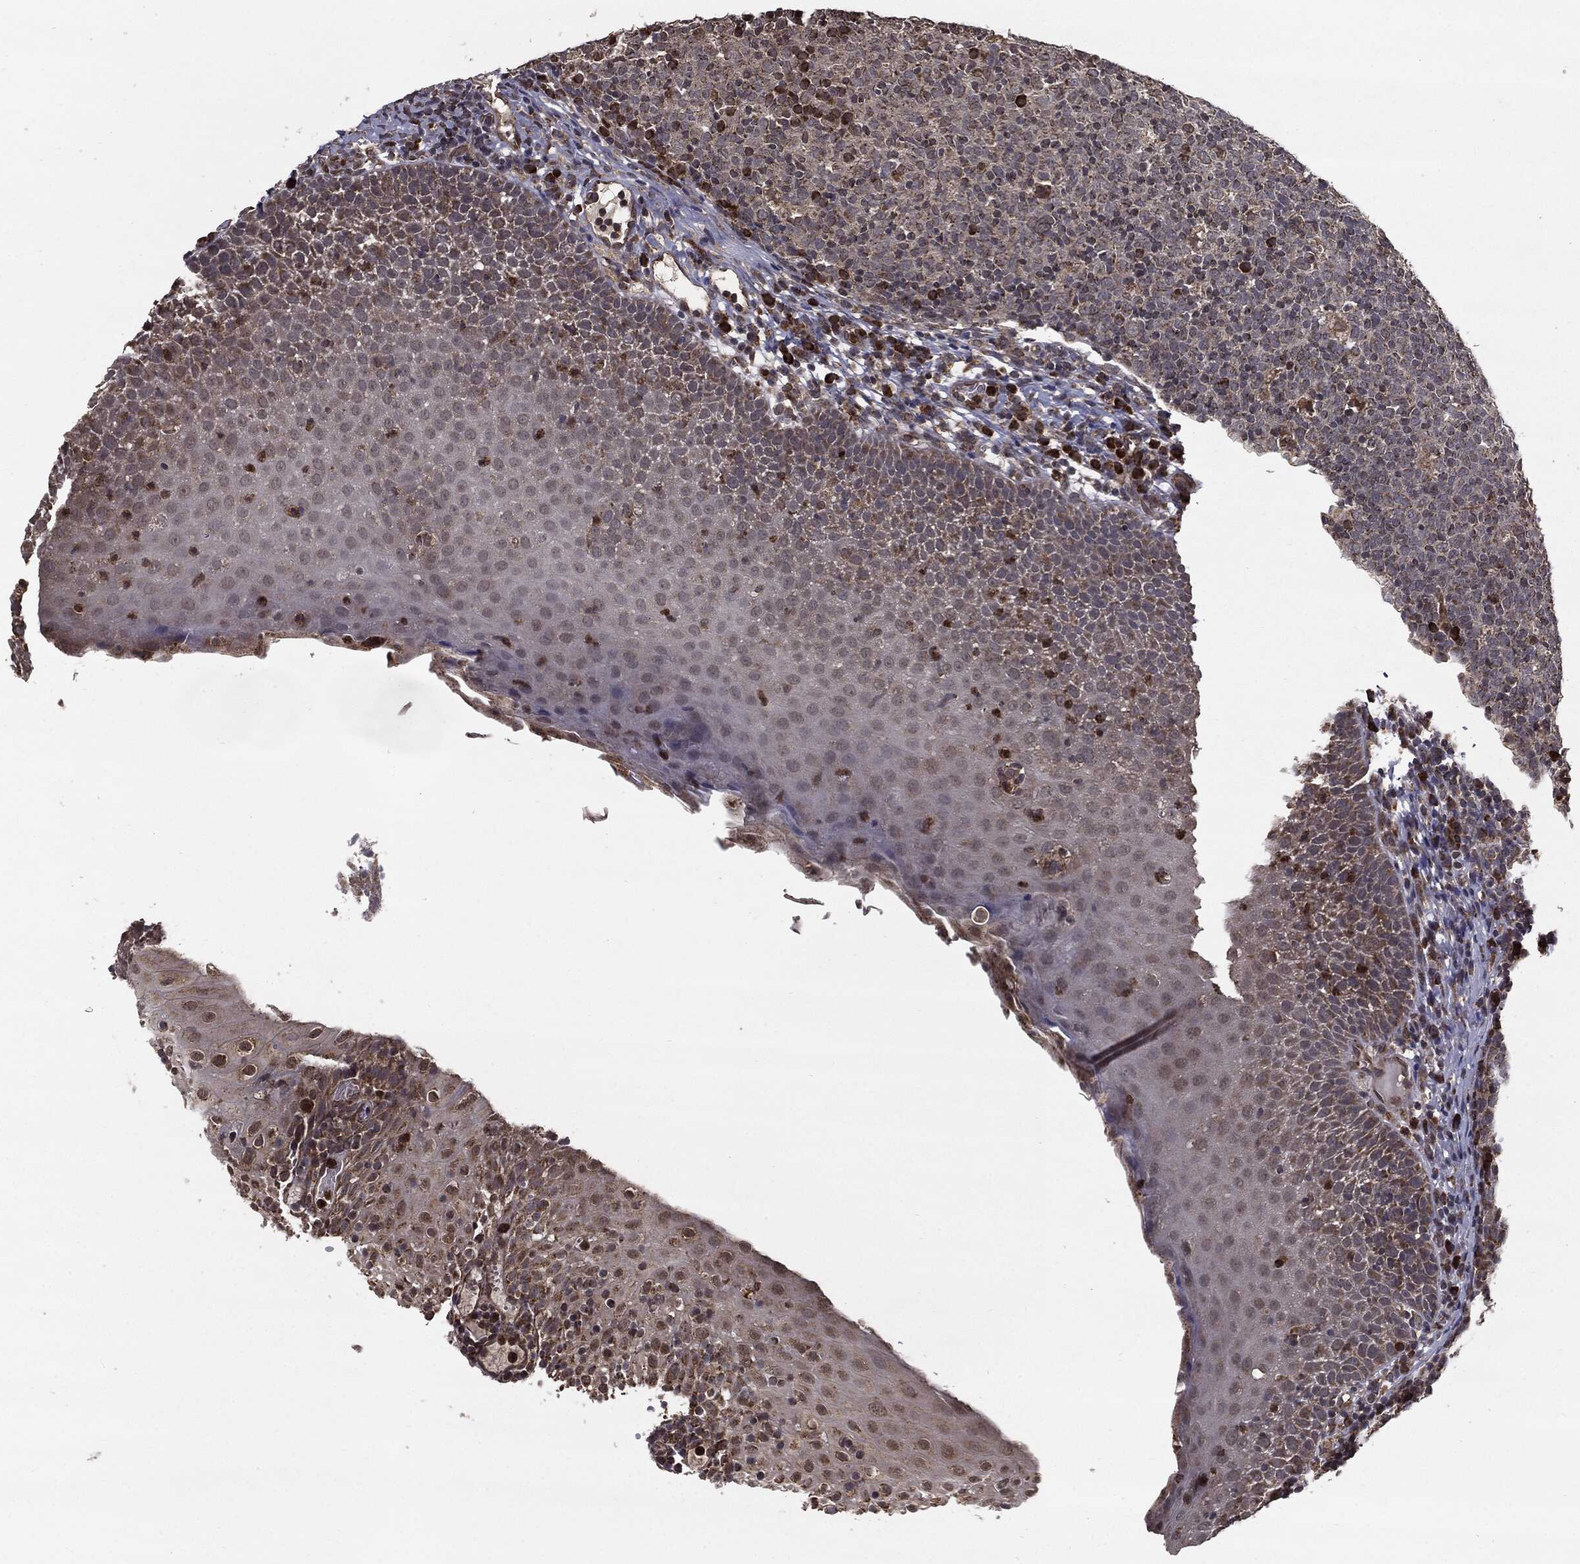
{"staining": {"intensity": "strong", "quantity": "<25%", "location": "cytoplasmic/membranous"}, "tissue": "tonsil", "cell_type": "Germinal center cells", "image_type": "normal", "snomed": [{"axis": "morphology", "description": "Normal tissue, NOS"}, {"axis": "topography", "description": "Tonsil"}], "caption": "High-power microscopy captured an IHC histopathology image of normal tonsil, revealing strong cytoplasmic/membranous staining in about <25% of germinal center cells.", "gene": "HDAC5", "patient": {"sex": "female", "age": 5}}